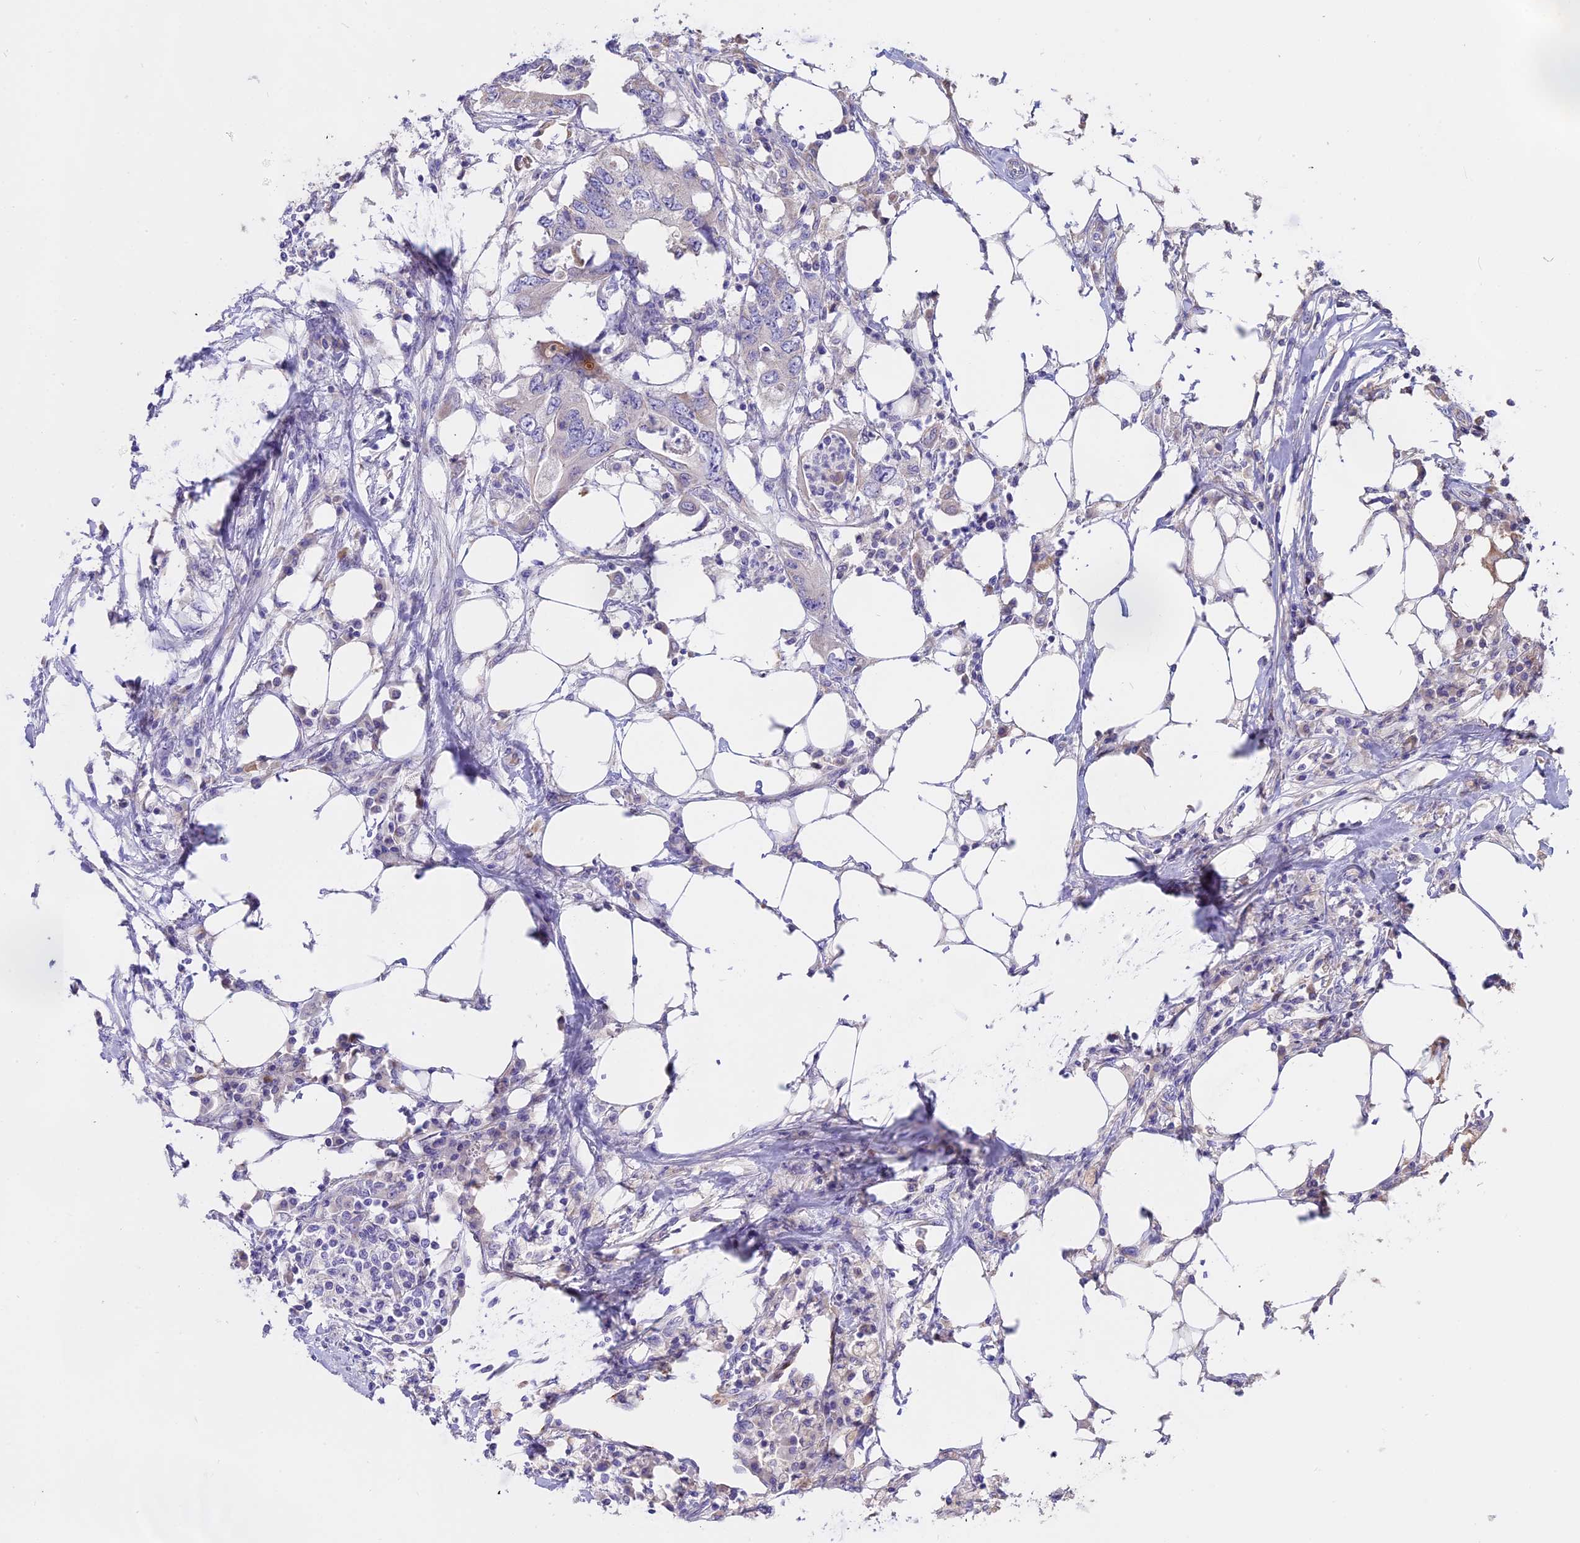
{"staining": {"intensity": "negative", "quantity": "none", "location": "none"}, "tissue": "colorectal cancer", "cell_type": "Tumor cells", "image_type": "cancer", "snomed": [{"axis": "morphology", "description": "Adenocarcinoma, NOS"}, {"axis": "topography", "description": "Colon"}], "caption": "Adenocarcinoma (colorectal) was stained to show a protein in brown. There is no significant expression in tumor cells. (Stains: DAB (3,3'-diaminobenzidine) immunohistochemistry with hematoxylin counter stain, Microscopy: brightfield microscopy at high magnification).", "gene": "WFDC2", "patient": {"sex": "male", "age": 71}}